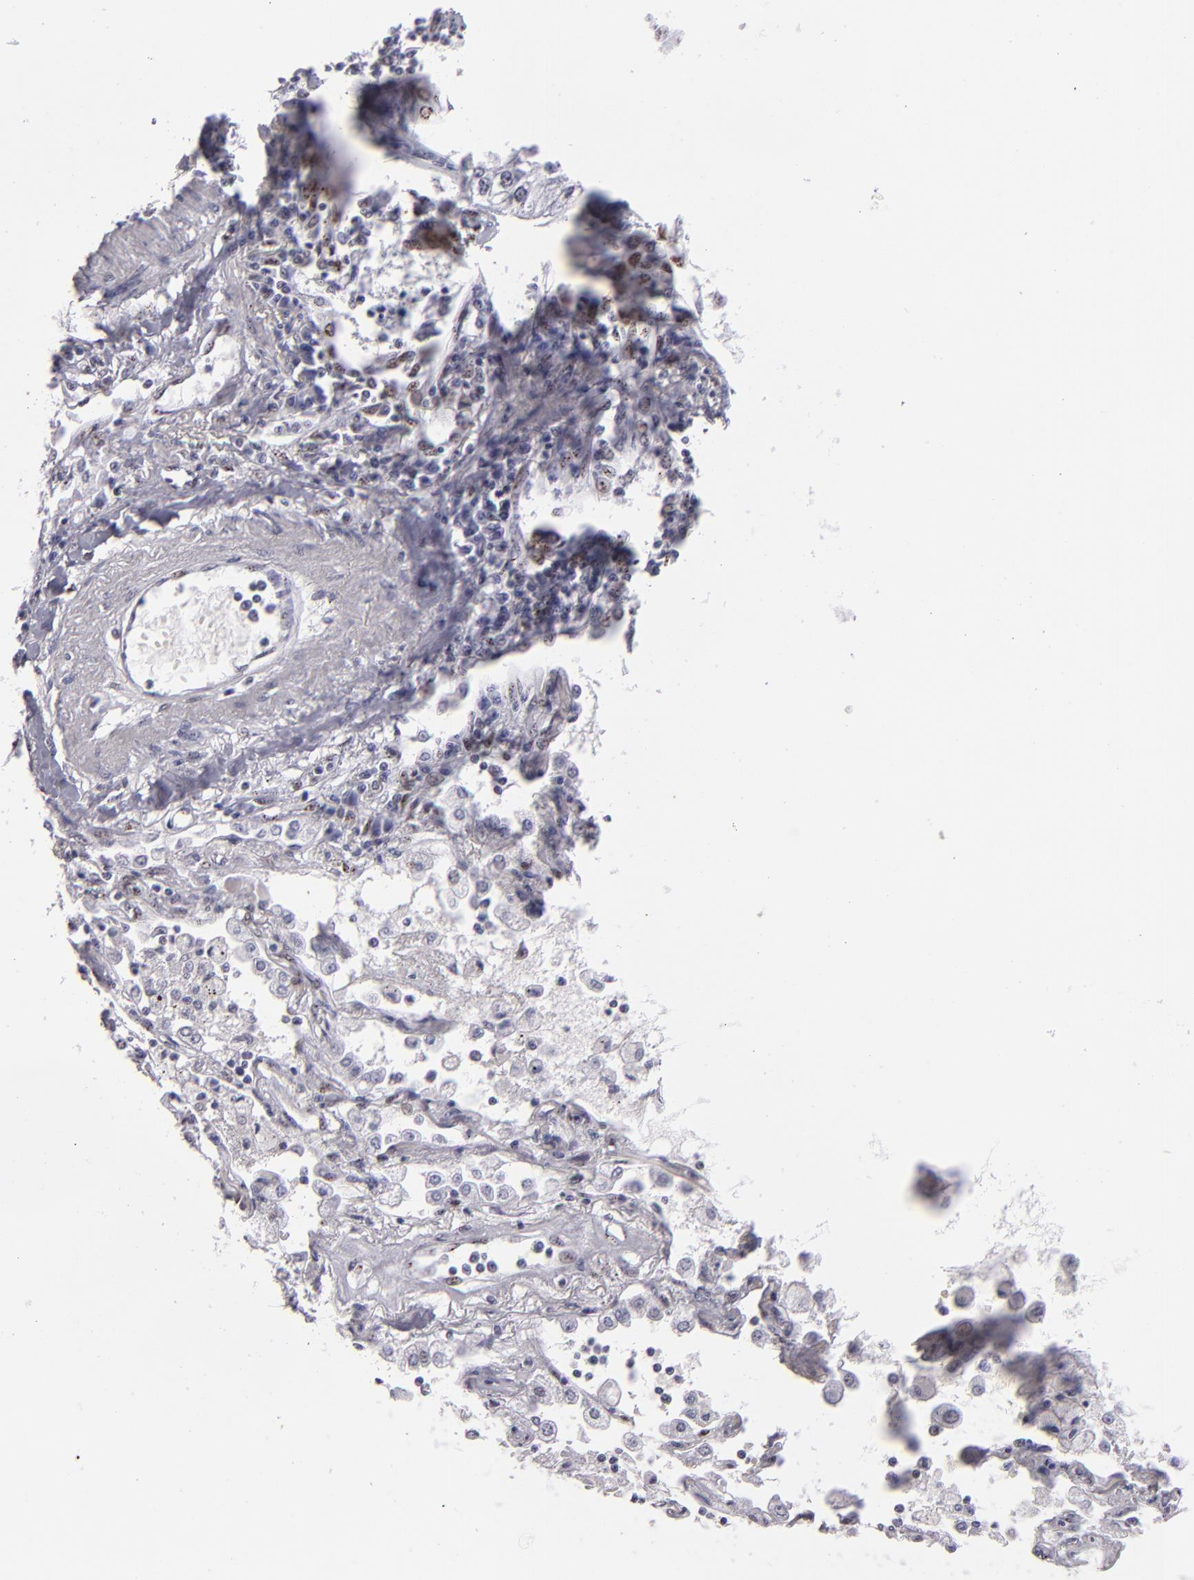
{"staining": {"intensity": "moderate", "quantity": "<25%", "location": "nuclear"}, "tissue": "lung cancer", "cell_type": "Tumor cells", "image_type": "cancer", "snomed": [{"axis": "morphology", "description": "Squamous cell carcinoma, NOS"}, {"axis": "topography", "description": "Lung"}], "caption": "Protein analysis of lung cancer tissue demonstrates moderate nuclear staining in about <25% of tumor cells.", "gene": "TOP3A", "patient": {"sex": "male", "age": 75}}